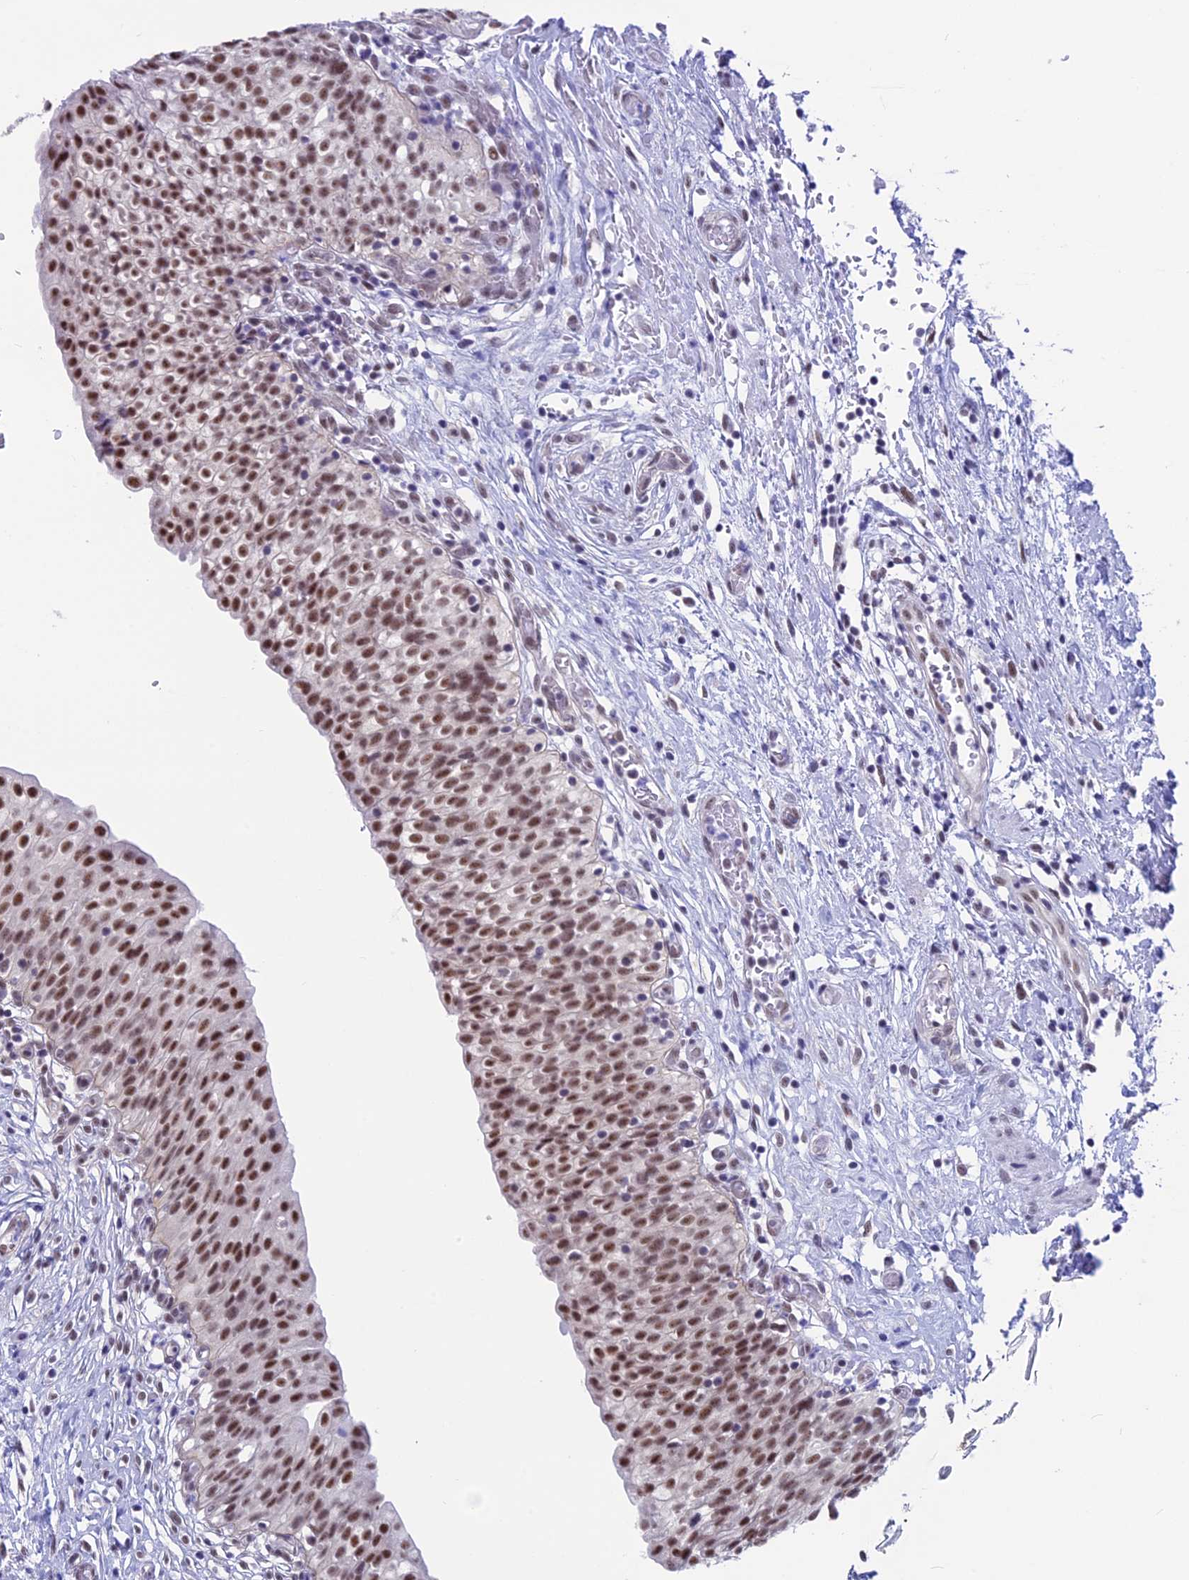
{"staining": {"intensity": "moderate", "quantity": ">75%", "location": "nuclear"}, "tissue": "urinary bladder", "cell_type": "Urothelial cells", "image_type": "normal", "snomed": [{"axis": "morphology", "description": "Normal tissue, NOS"}, {"axis": "topography", "description": "Urinary bladder"}], "caption": "A medium amount of moderate nuclear expression is appreciated in about >75% of urothelial cells in unremarkable urinary bladder. The staining was performed using DAB (3,3'-diaminobenzidine) to visualize the protein expression in brown, while the nuclei were stained in blue with hematoxylin (Magnification: 20x).", "gene": "SRSF5", "patient": {"sex": "male", "age": 55}}